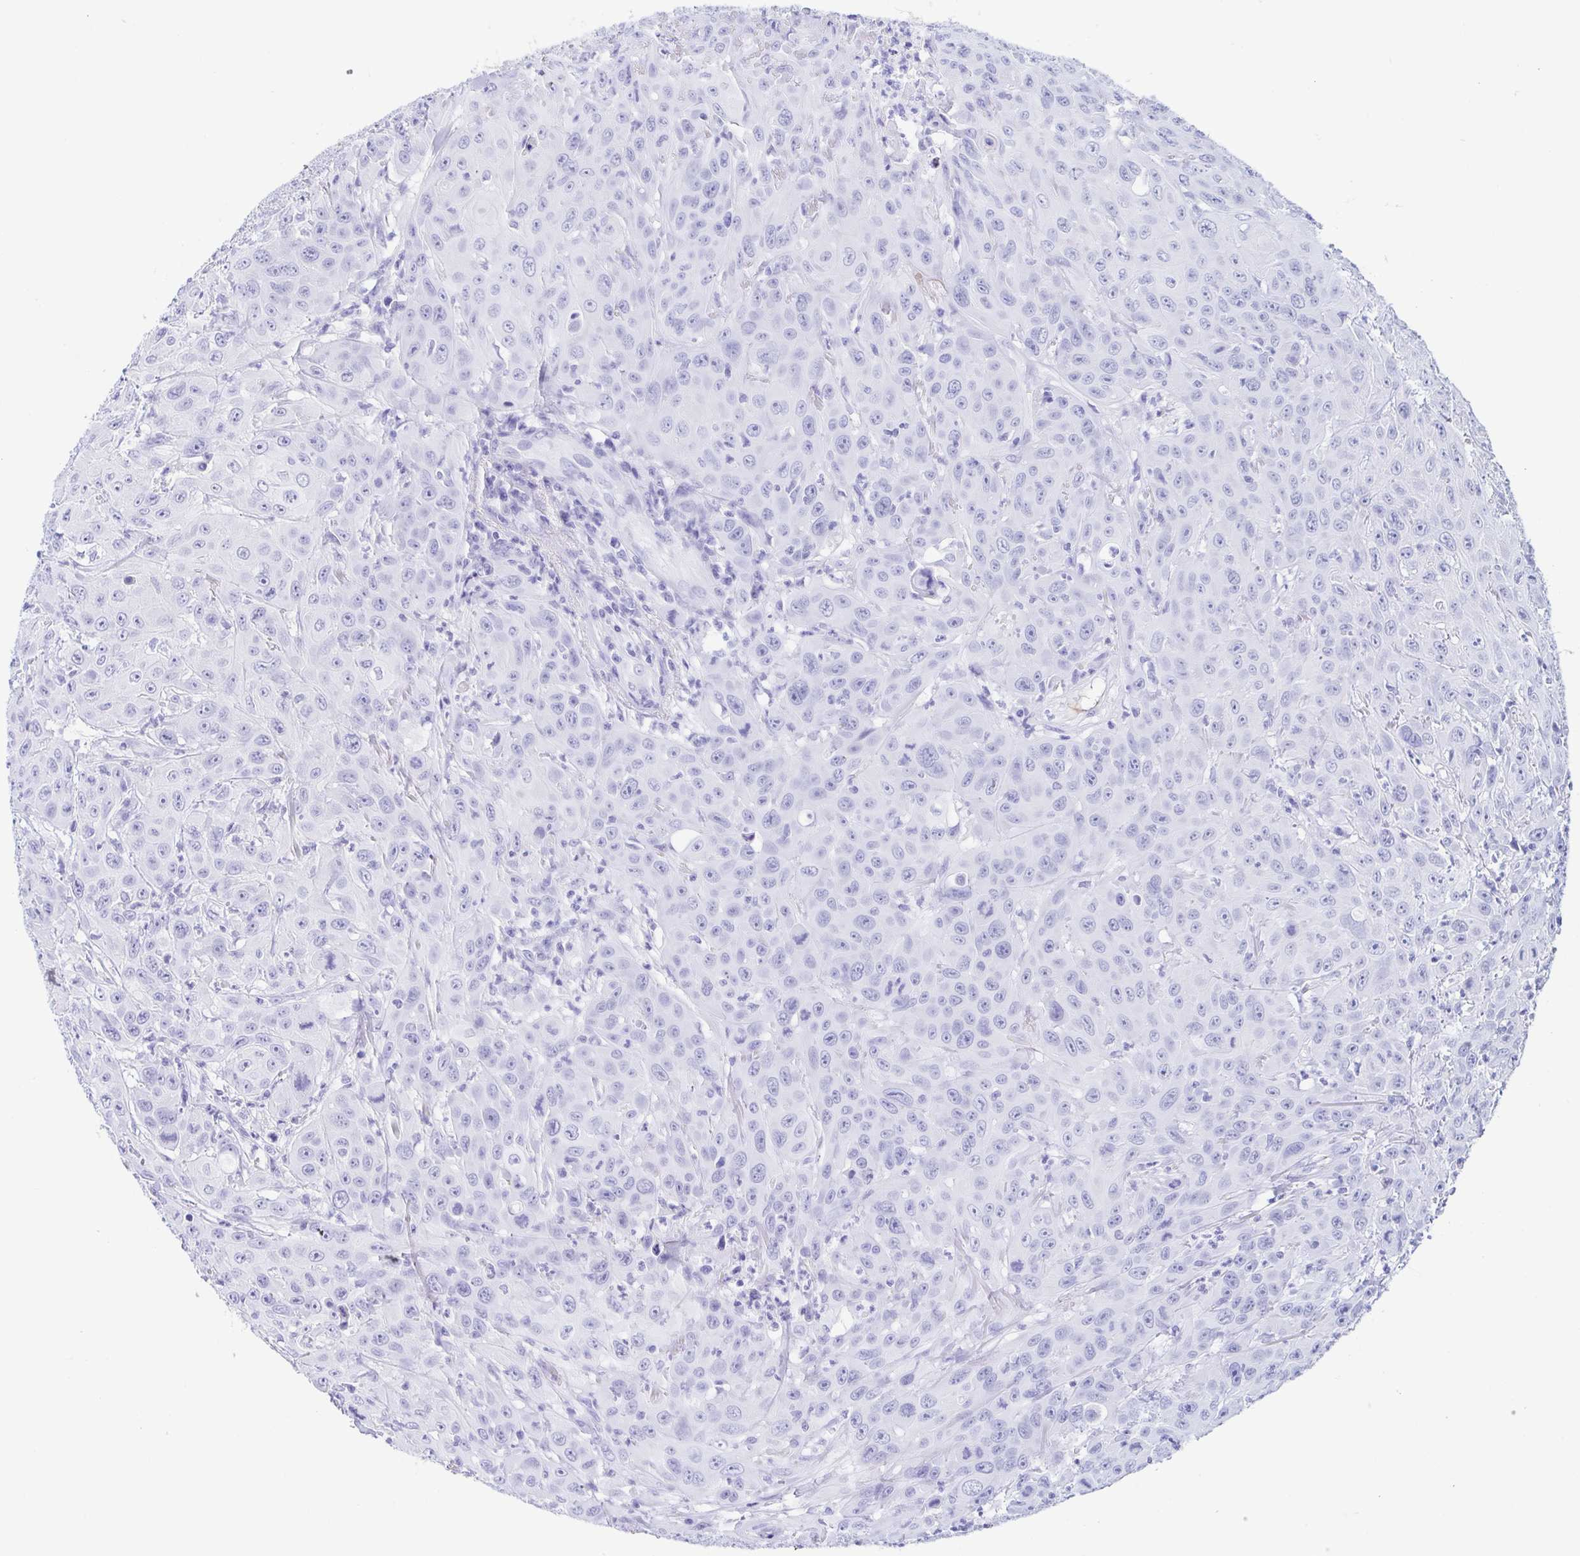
{"staining": {"intensity": "negative", "quantity": "none", "location": "none"}, "tissue": "head and neck cancer", "cell_type": "Tumor cells", "image_type": "cancer", "snomed": [{"axis": "morphology", "description": "Squamous cell carcinoma, NOS"}, {"axis": "topography", "description": "Skin"}, {"axis": "topography", "description": "Head-Neck"}], "caption": "DAB (3,3'-diaminobenzidine) immunohistochemical staining of head and neck cancer (squamous cell carcinoma) displays no significant expression in tumor cells.", "gene": "GKN1", "patient": {"sex": "male", "age": 80}}